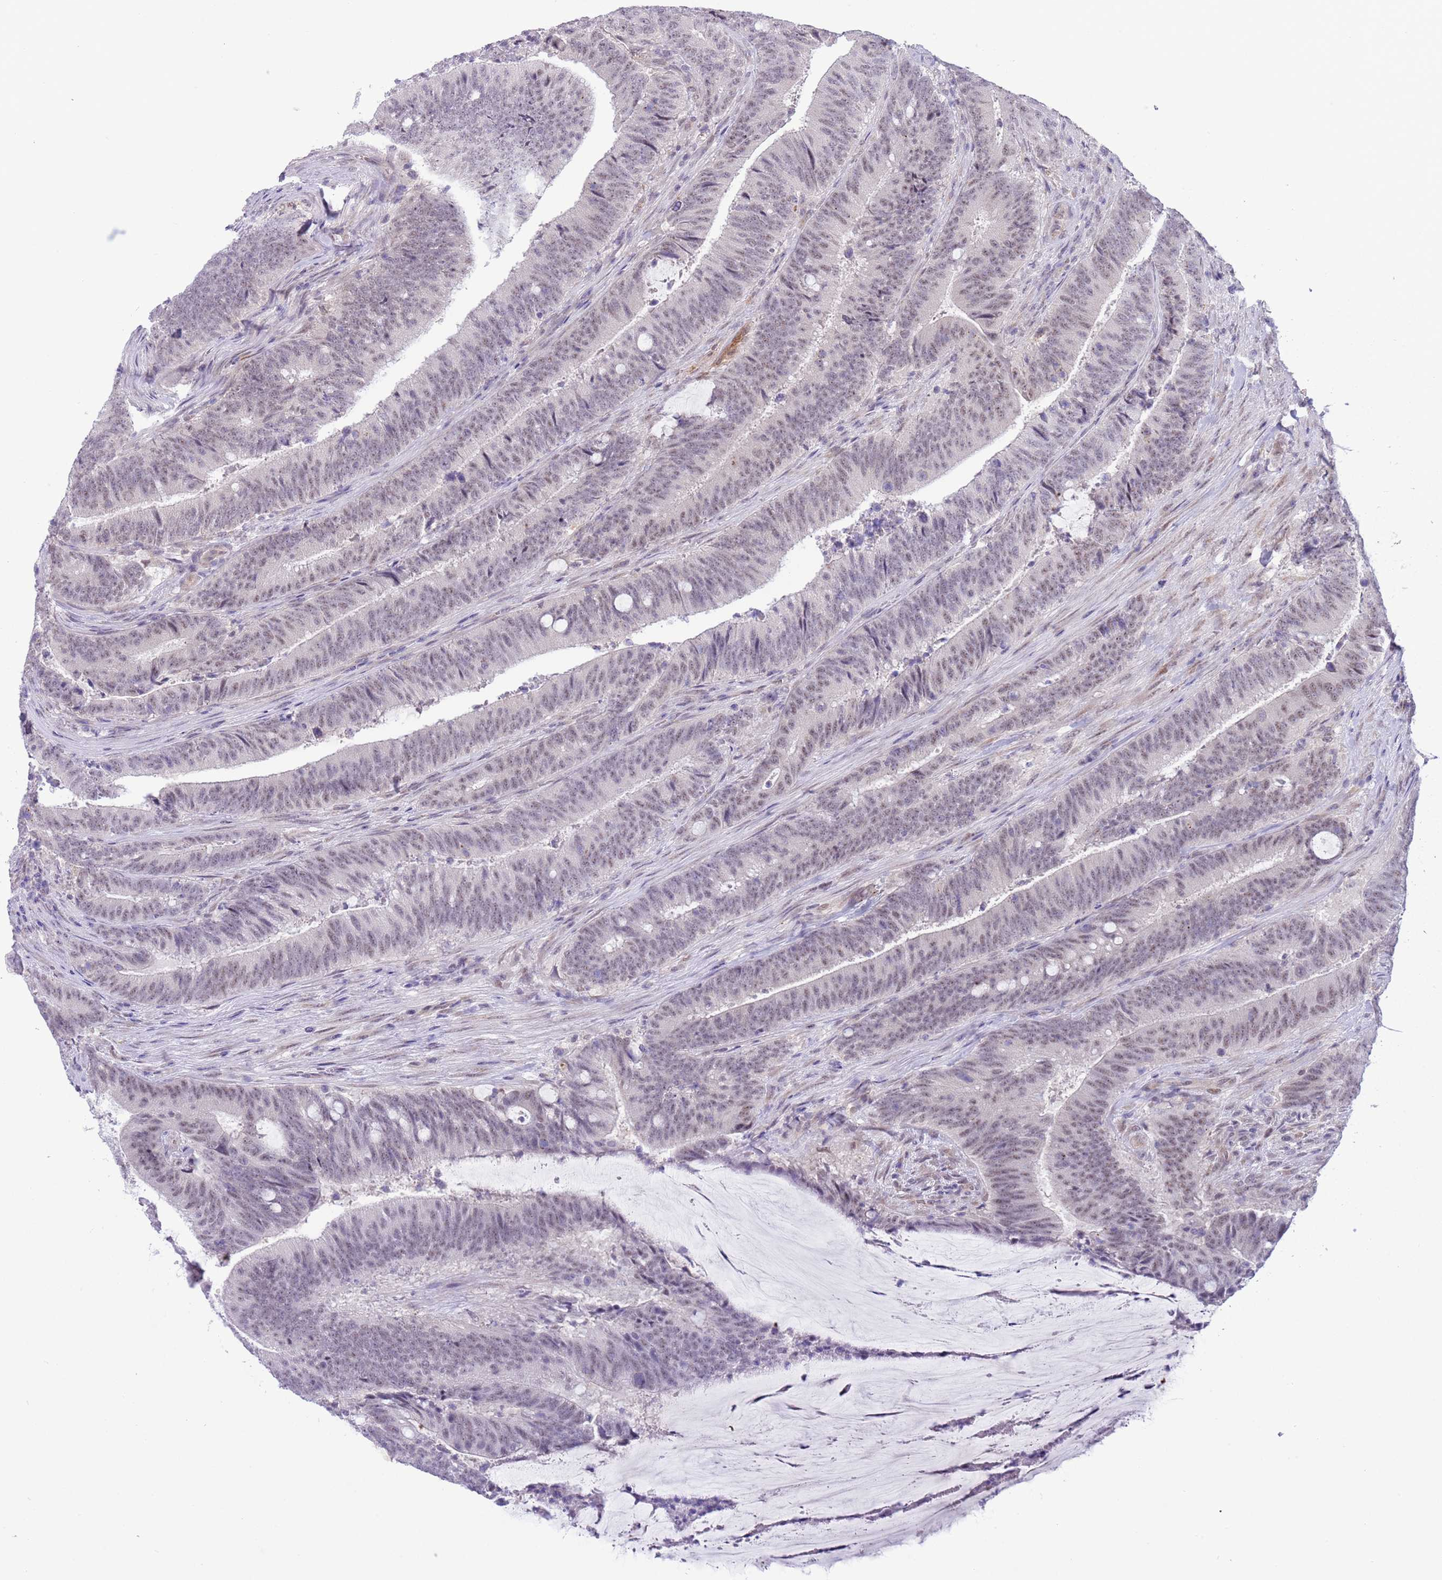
{"staining": {"intensity": "weak", "quantity": "<25%", "location": "nuclear"}, "tissue": "colorectal cancer", "cell_type": "Tumor cells", "image_type": "cancer", "snomed": [{"axis": "morphology", "description": "Adenocarcinoma, NOS"}, {"axis": "topography", "description": "Colon"}], "caption": "Immunohistochemical staining of colorectal cancer exhibits no significant expression in tumor cells. (DAB immunohistochemistry (IHC) visualized using brightfield microscopy, high magnification).", "gene": "FAM120C", "patient": {"sex": "female", "age": 43}}